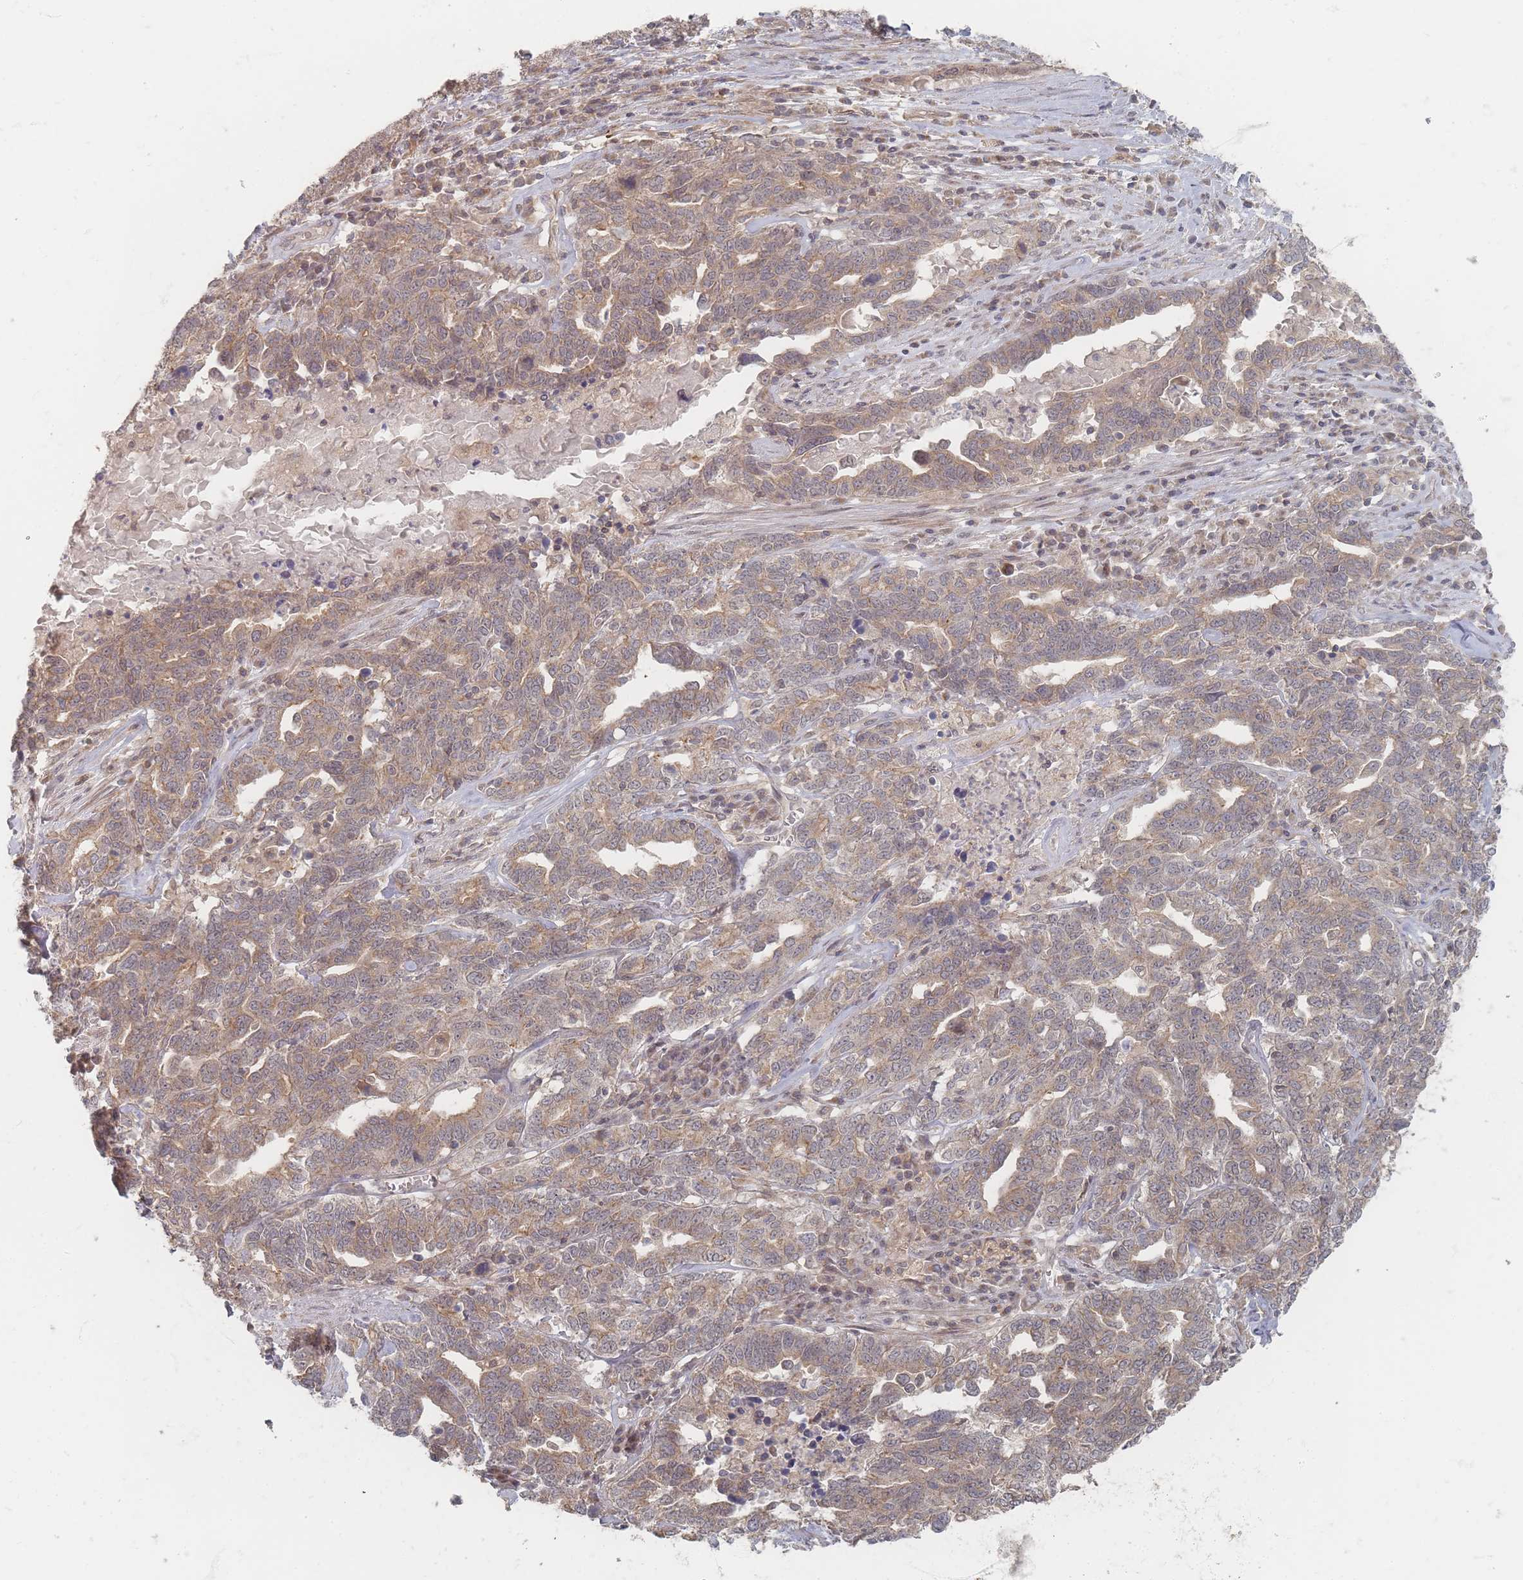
{"staining": {"intensity": "moderate", "quantity": ">75%", "location": "cytoplasmic/membranous"}, "tissue": "ovarian cancer", "cell_type": "Tumor cells", "image_type": "cancer", "snomed": [{"axis": "morphology", "description": "Carcinoma, endometroid"}, {"axis": "topography", "description": "Ovary"}], "caption": "Tumor cells show medium levels of moderate cytoplasmic/membranous expression in approximately >75% of cells in human ovarian cancer.", "gene": "GLE1", "patient": {"sex": "female", "age": 62}}